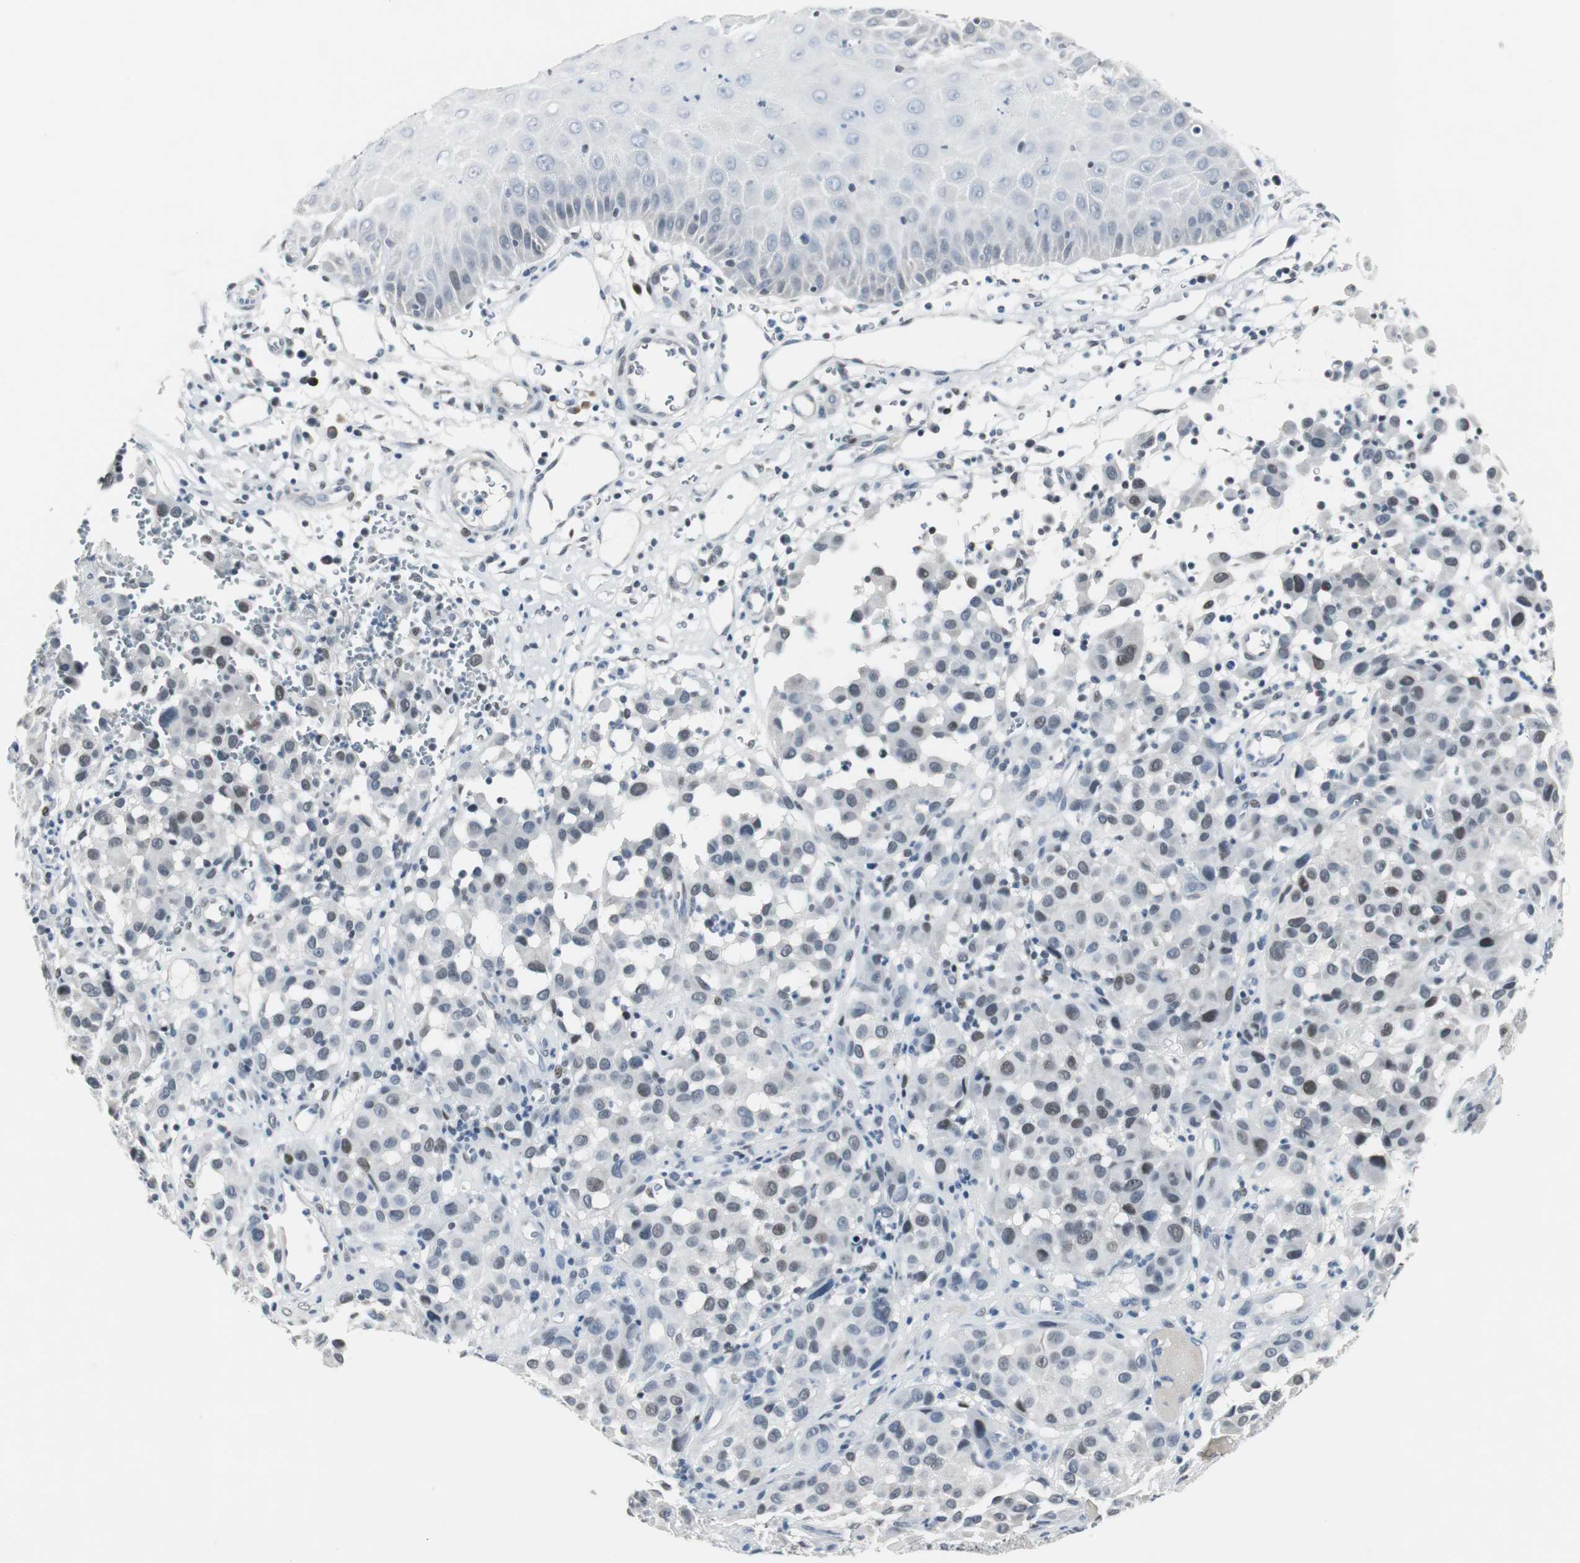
{"staining": {"intensity": "weak", "quantity": "<25%", "location": "nuclear"}, "tissue": "melanoma", "cell_type": "Tumor cells", "image_type": "cancer", "snomed": [{"axis": "morphology", "description": "Malignant melanoma, NOS"}, {"axis": "topography", "description": "Skin"}], "caption": "This is an immunohistochemistry micrograph of human melanoma. There is no staining in tumor cells.", "gene": "ELK1", "patient": {"sex": "female", "age": 21}}